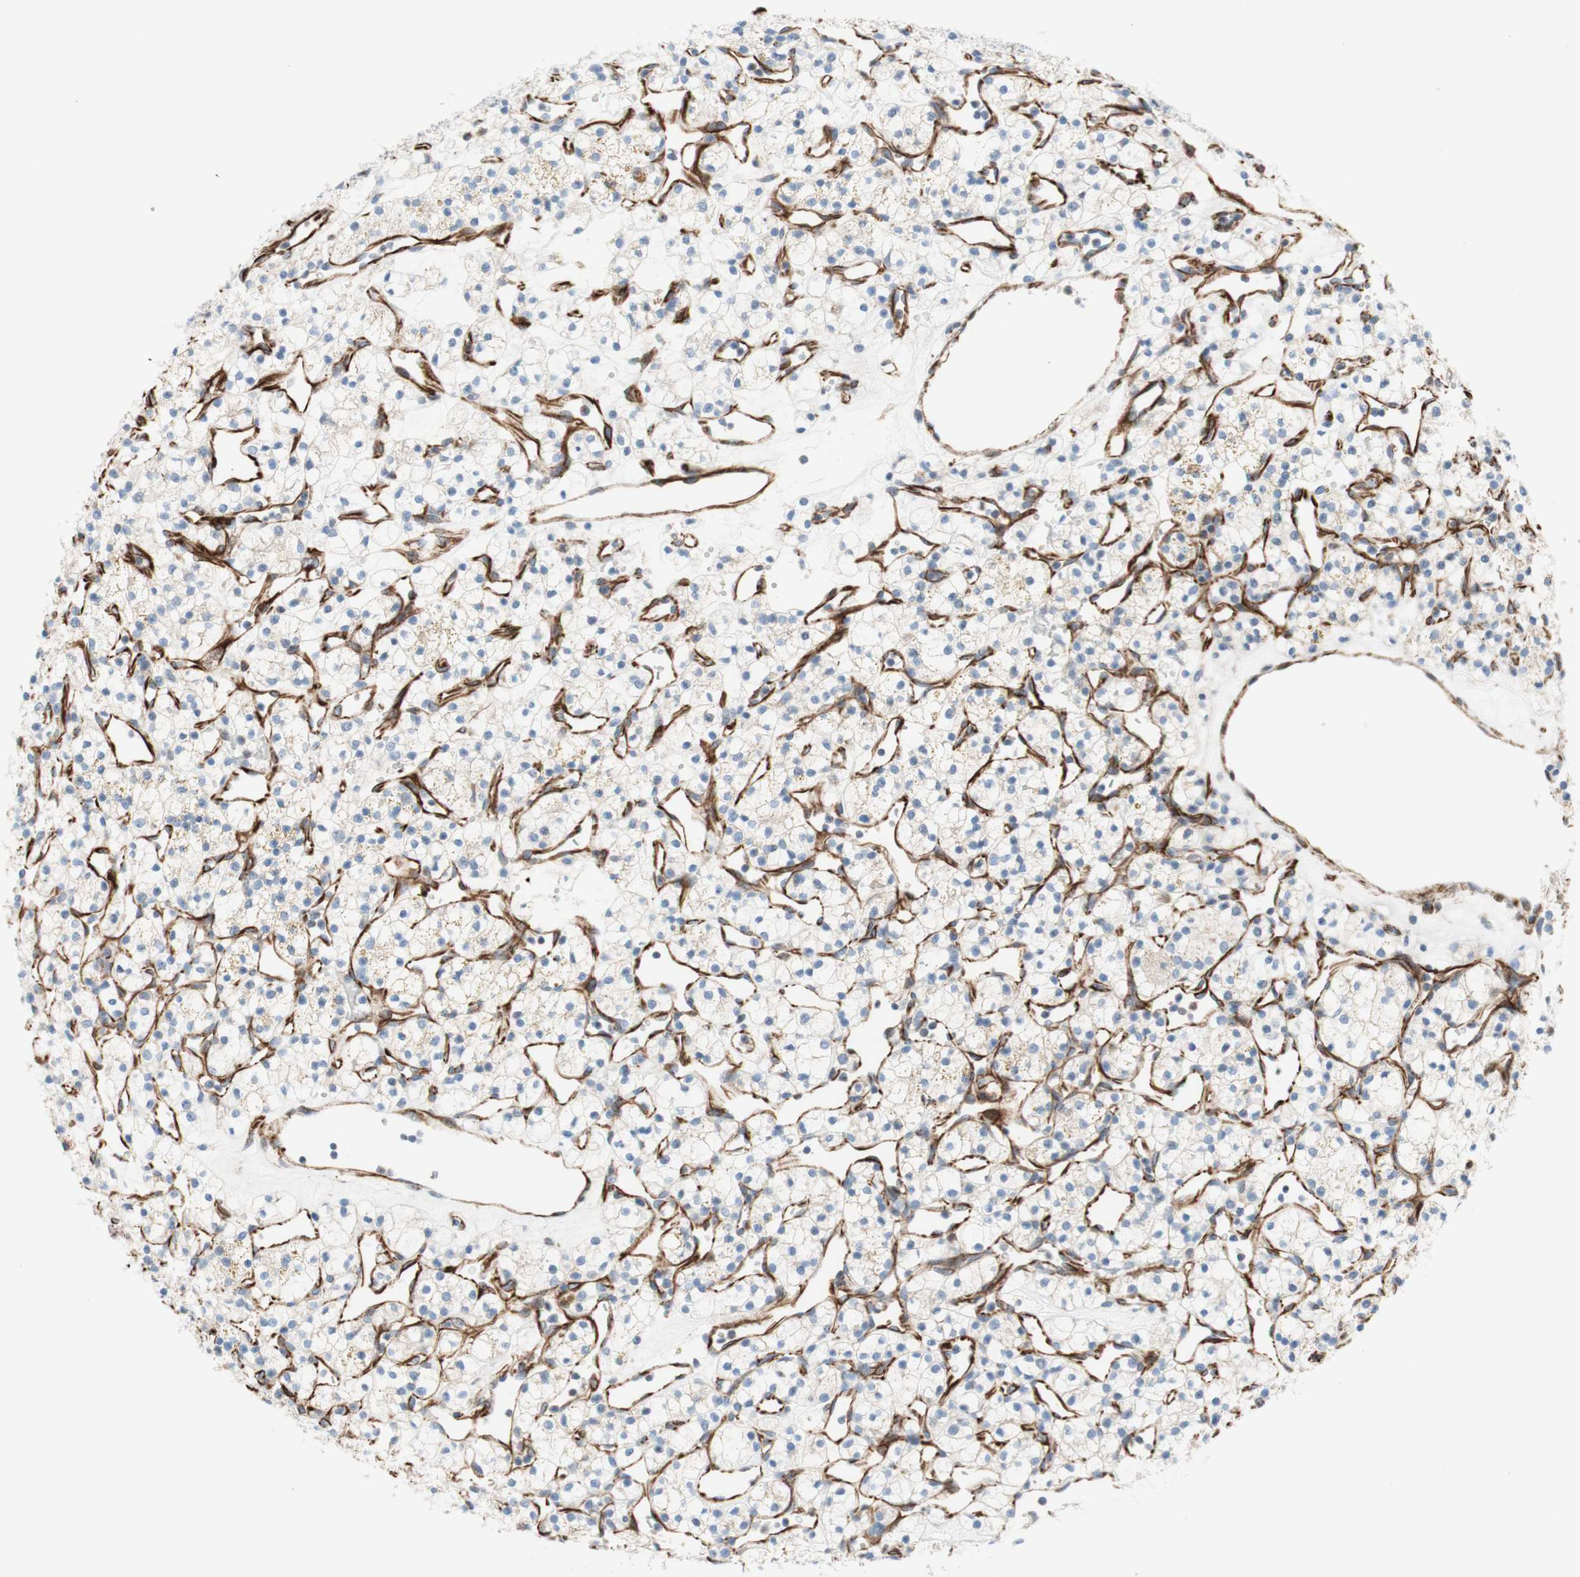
{"staining": {"intensity": "negative", "quantity": "none", "location": "none"}, "tissue": "renal cancer", "cell_type": "Tumor cells", "image_type": "cancer", "snomed": [{"axis": "morphology", "description": "Adenocarcinoma, NOS"}, {"axis": "topography", "description": "Kidney"}], "caption": "IHC image of neoplastic tissue: renal cancer stained with DAB displays no significant protein staining in tumor cells.", "gene": "POU2AF1", "patient": {"sex": "female", "age": 60}}